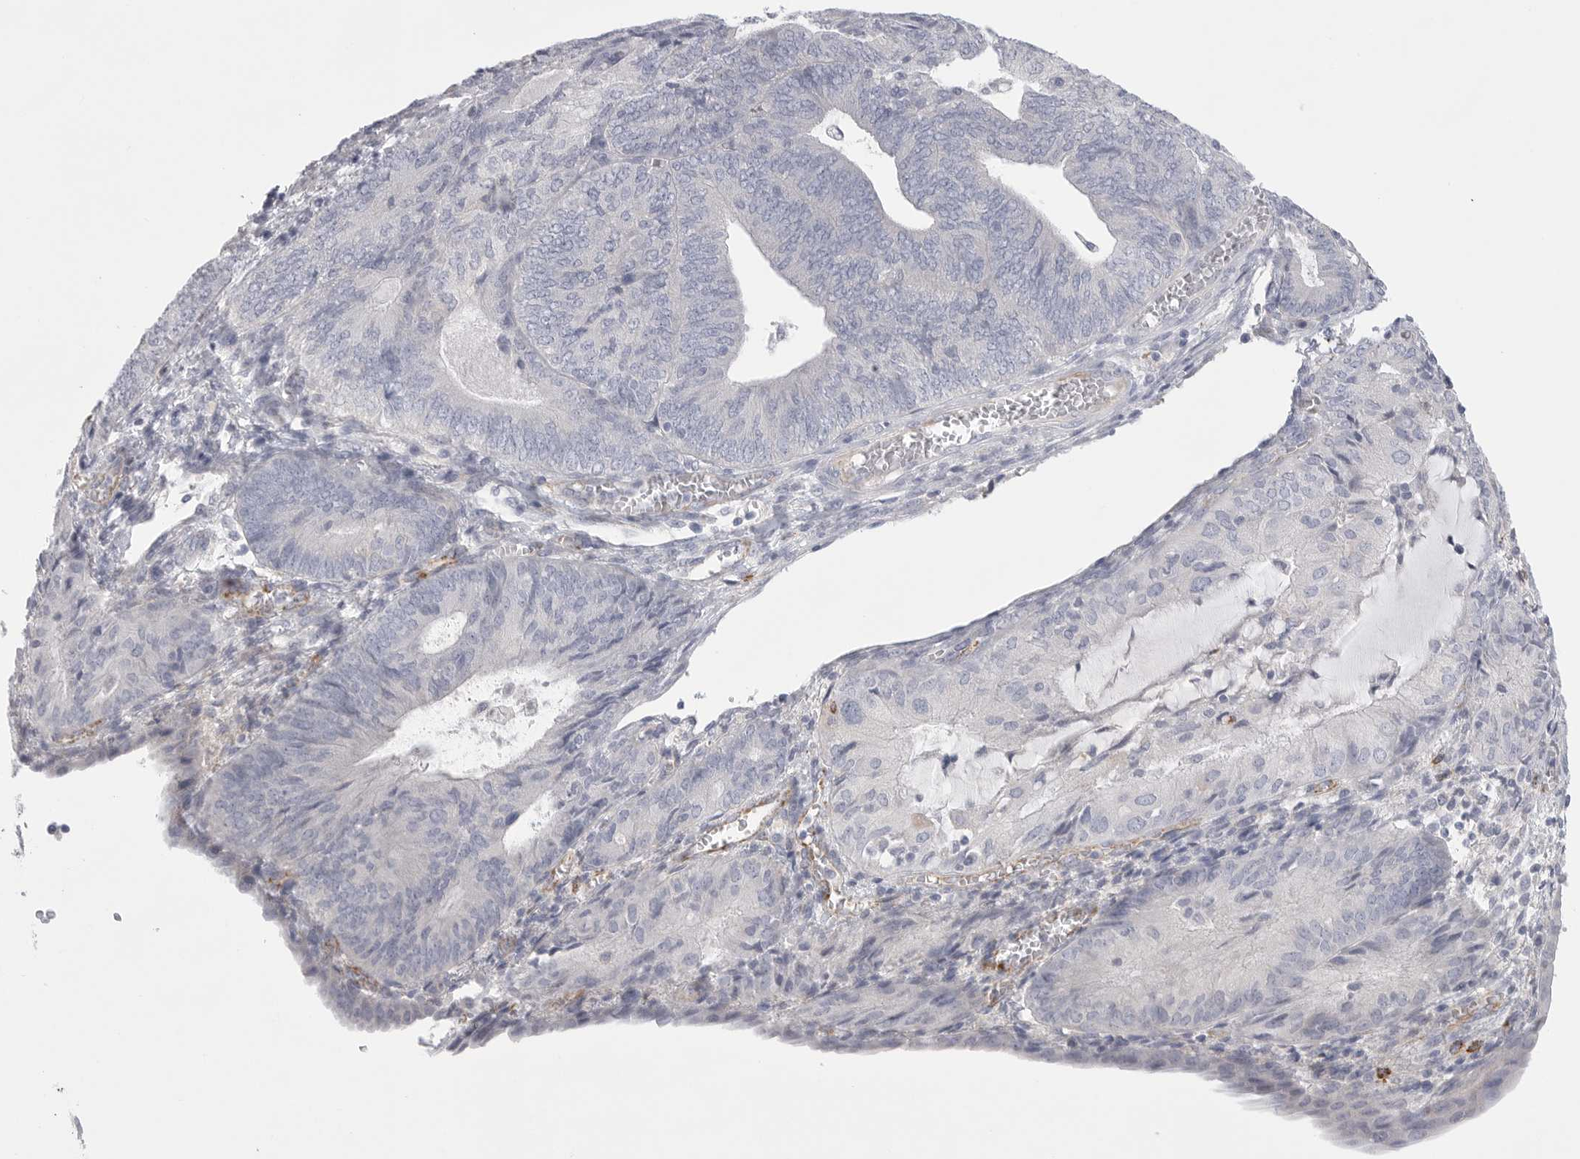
{"staining": {"intensity": "negative", "quantity": "none", "location": "none"}, "tissue": "endometrial cancer", "cell_type": "Tumor cells", "image_type": "cancer", "snomed": [{"axis": "morphology", "description": "Adenocarcinoma, NOS"}, {"axis": "topography", "description": "Endometrium"}], "caption": "Immunohistochemistry (IHC) of endometrial cancer reveals no expression in tumor cells.", "gene": "ELP3", "patient": {"sex": "female", "age": 81}}